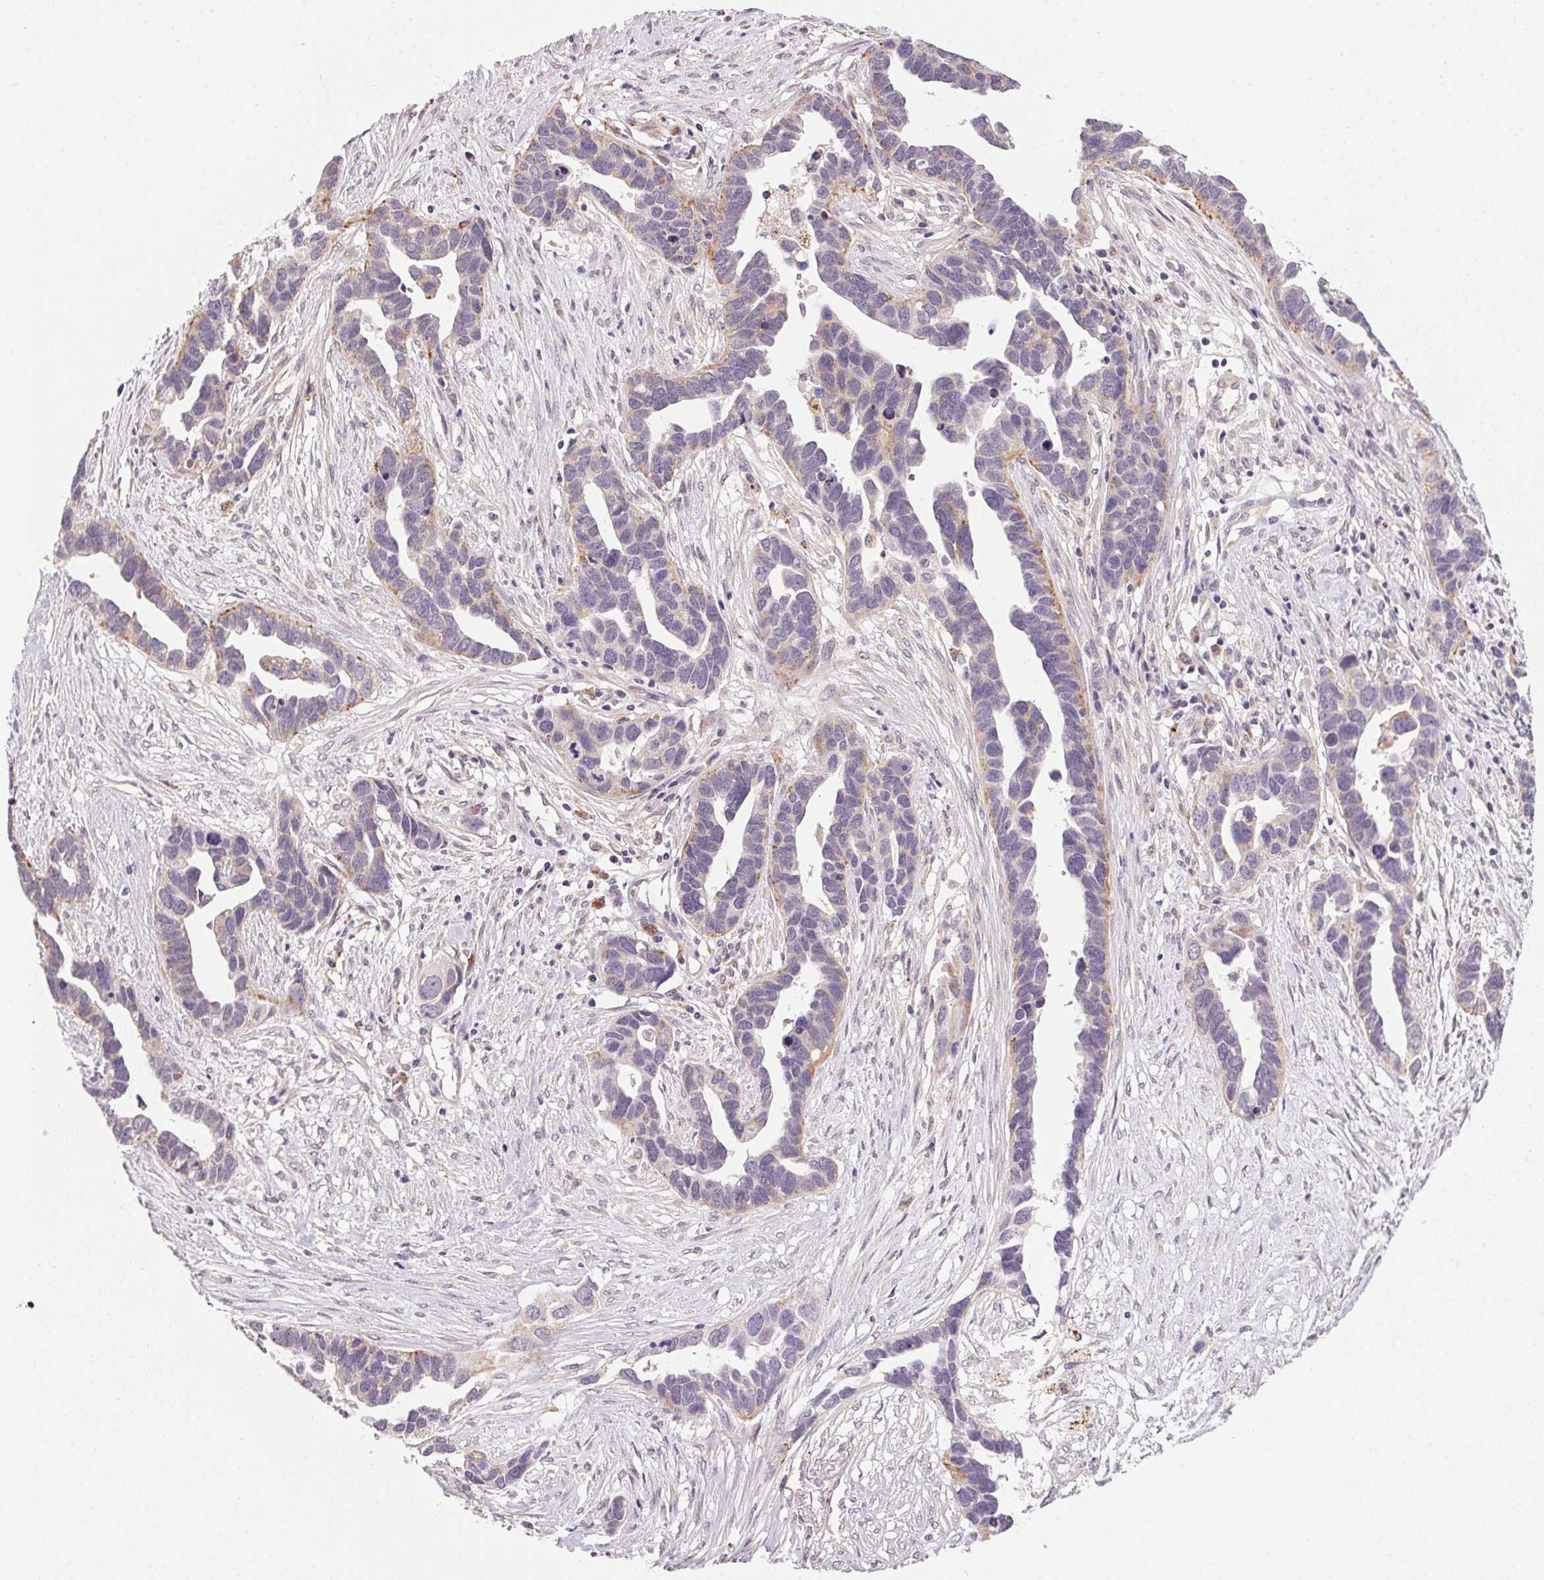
{"staining": {"intensity": "weak", "quantity": "<25%", "location": "cytoplasmic/membranous"}, "tissue": "ovarian cancer", "cell_type": "Tumor cells", "image_type": "cancer", "snomed": [{"axis": "morphology", "description": "Cystadenocarcinoma, serous, NOS"}, {"axis": "topography", "description": "Ovary"}], "caption": "High power microscopy photomicrograph of an immunohistochemistry photomicrograph of ovarian cancer, revealing no significant expression in tumor cells.", "gene": "ADH5", "patient": {"sex": "female", "age": 54}}